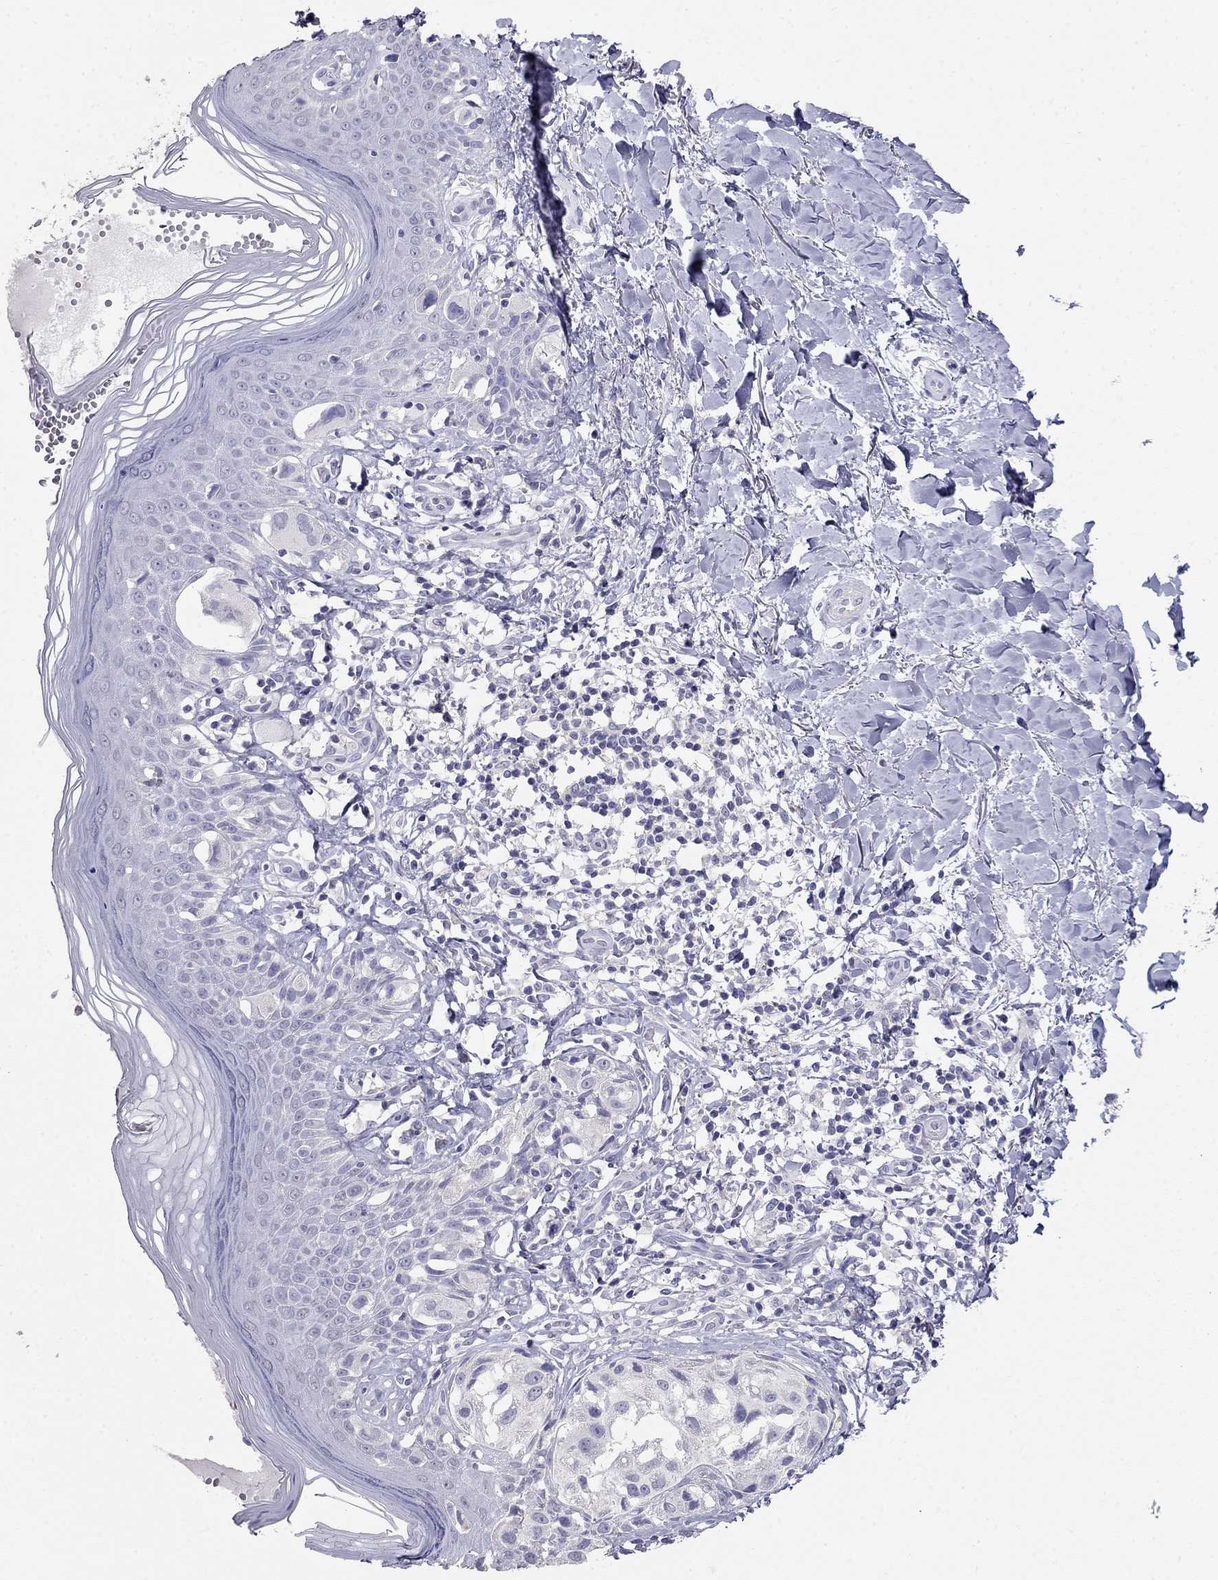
{"staining": {"intensity": "negative", "quantity": "none", "location": "none"}, "tissue": "melanoma", "cell_type": "Tumor cells", "image_type": "cancer", "snomed": [{"axis": "morphology", "description": "Malignant melanoma, NOS"}, {"axis": "topography", "description": "Skin"}], "caption": "Immunohistochemistry micrograph of melanoma stained for a protein (brown), which exhibits no staining in tumor cells.", "gene": "LY6H", "patient": {"sex": "female", "age": 73}}